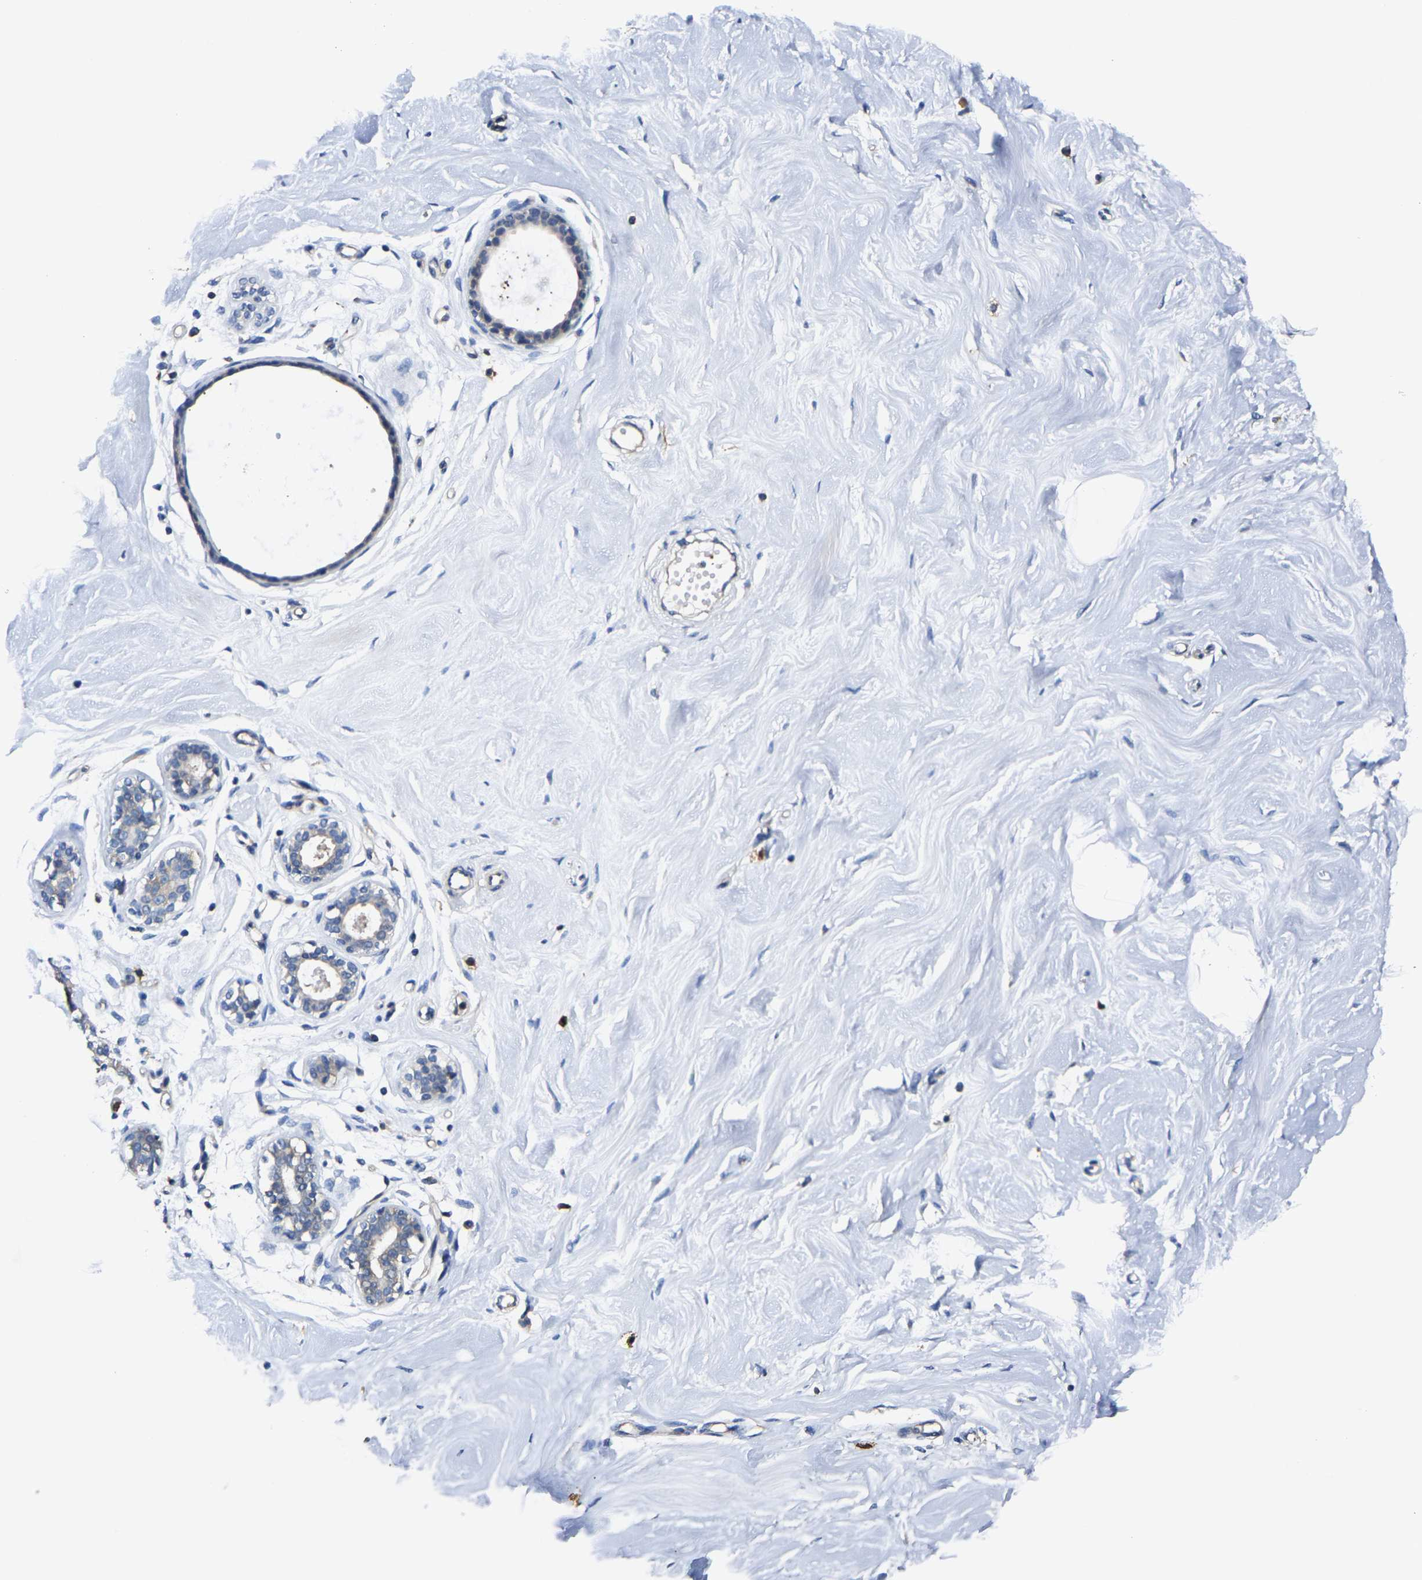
{"staining": {"intensity": "negative", "quantity": "none", "location": "none"}, "tissue": "breast", "cell_type": "Adipocytes", "image_type": "normal", "snomed": [{"axis": "morphology", "description": "Normal tissue, NOS"}, {"axis": "topography", "description": "Breast"}], "caption": "The micrograph displays no staining of adipocytes in benign breast. The staining was performed using DAB (3,3'-diaminobenzidine) to visualize the protein expression in brown, while the nuclei were stained in blue with hematoxylin (Magnification: 20x).", "gene": "TRAF6", "patient": {"sex": "female", "age": 23}}